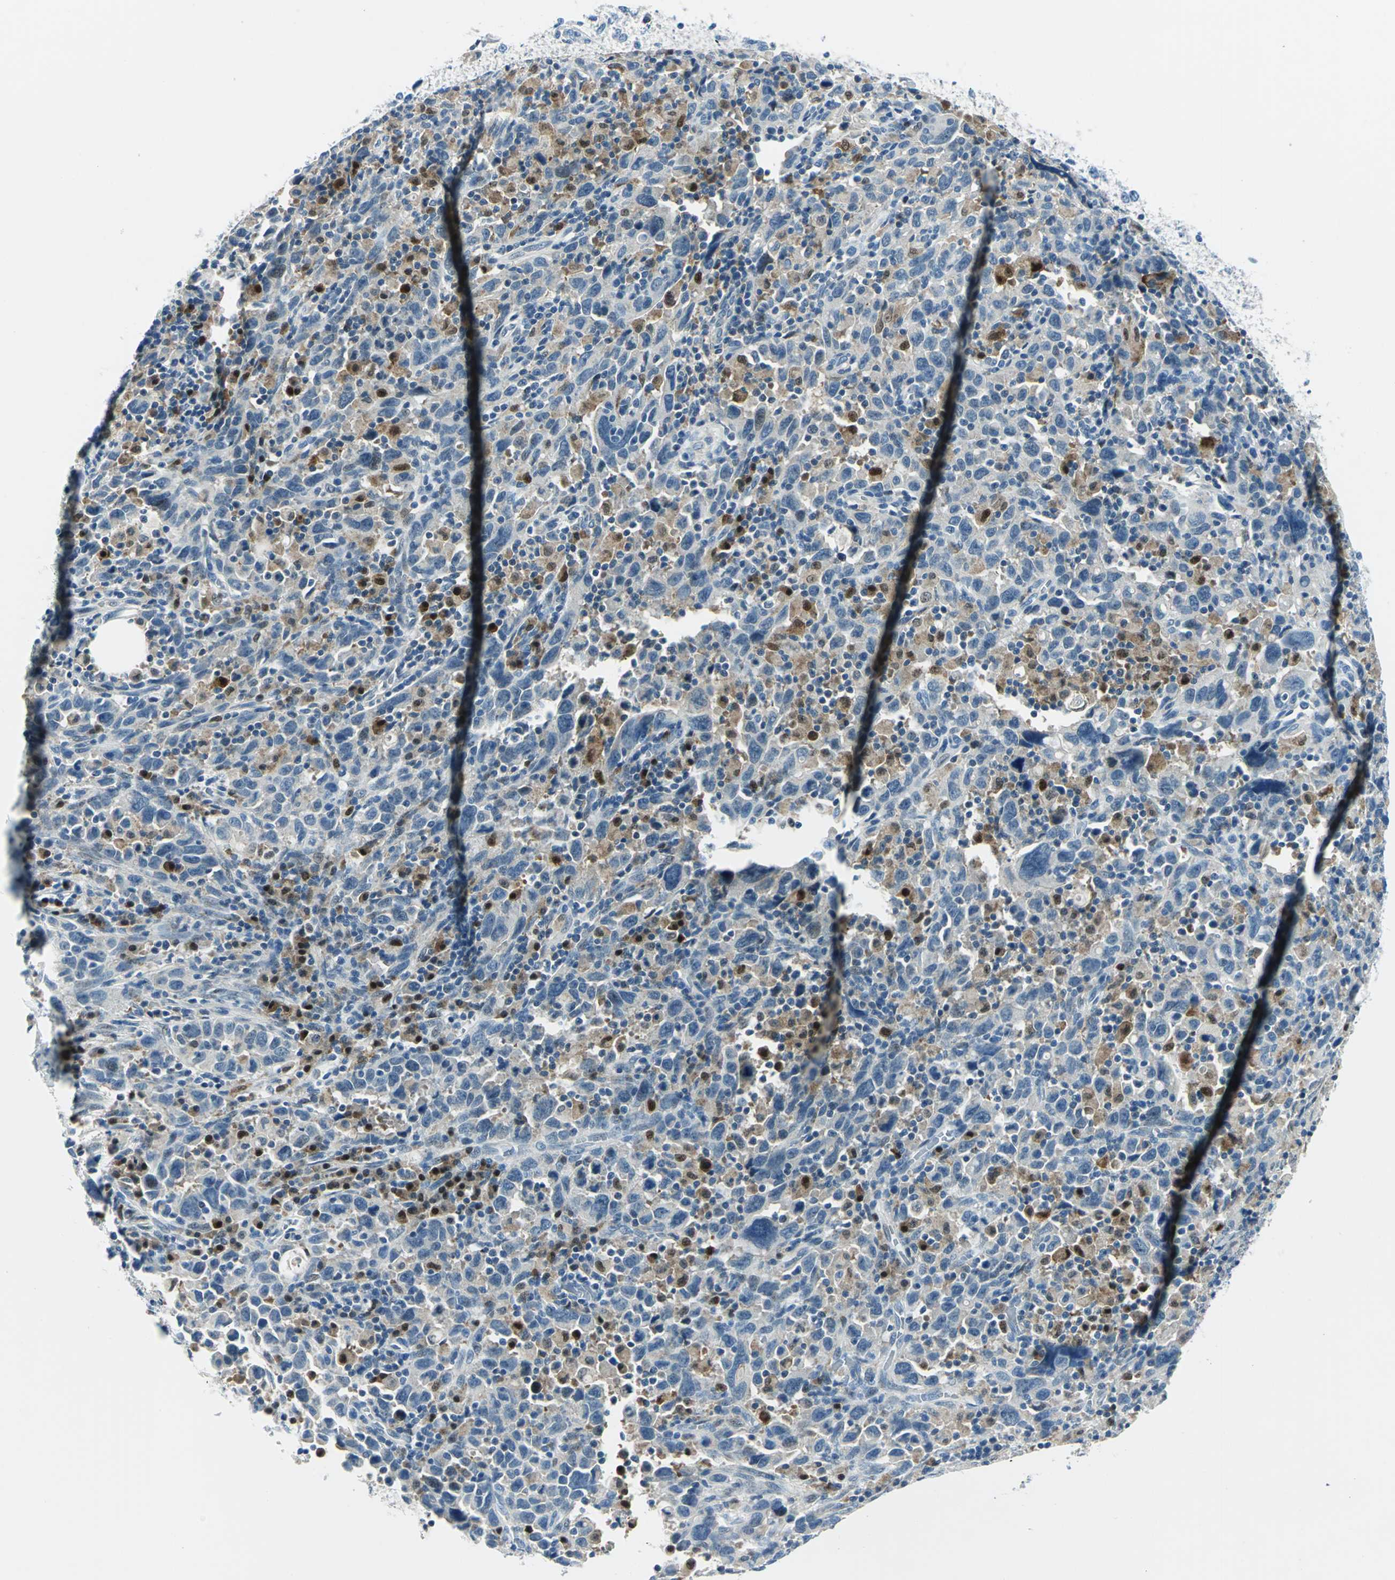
{"staining": {"intensity": "negative", "quantity": "none", "location": "none"}, "tissue": "urothelial cancer", "cell_type": "Tumor cells", "image_type": "cancer", "snomed": [{"axis": "morphology", "description": "Urothelial carcinoma, High grade"}, {"axis": "topography", "description": "Urinary bladder"}], "caption": "Tumor cells show no significant protein staining in urothelial carcinoma (high-grade).", "gene": "AKR1A1", "patient": {"sex": "male", "age": 61}}